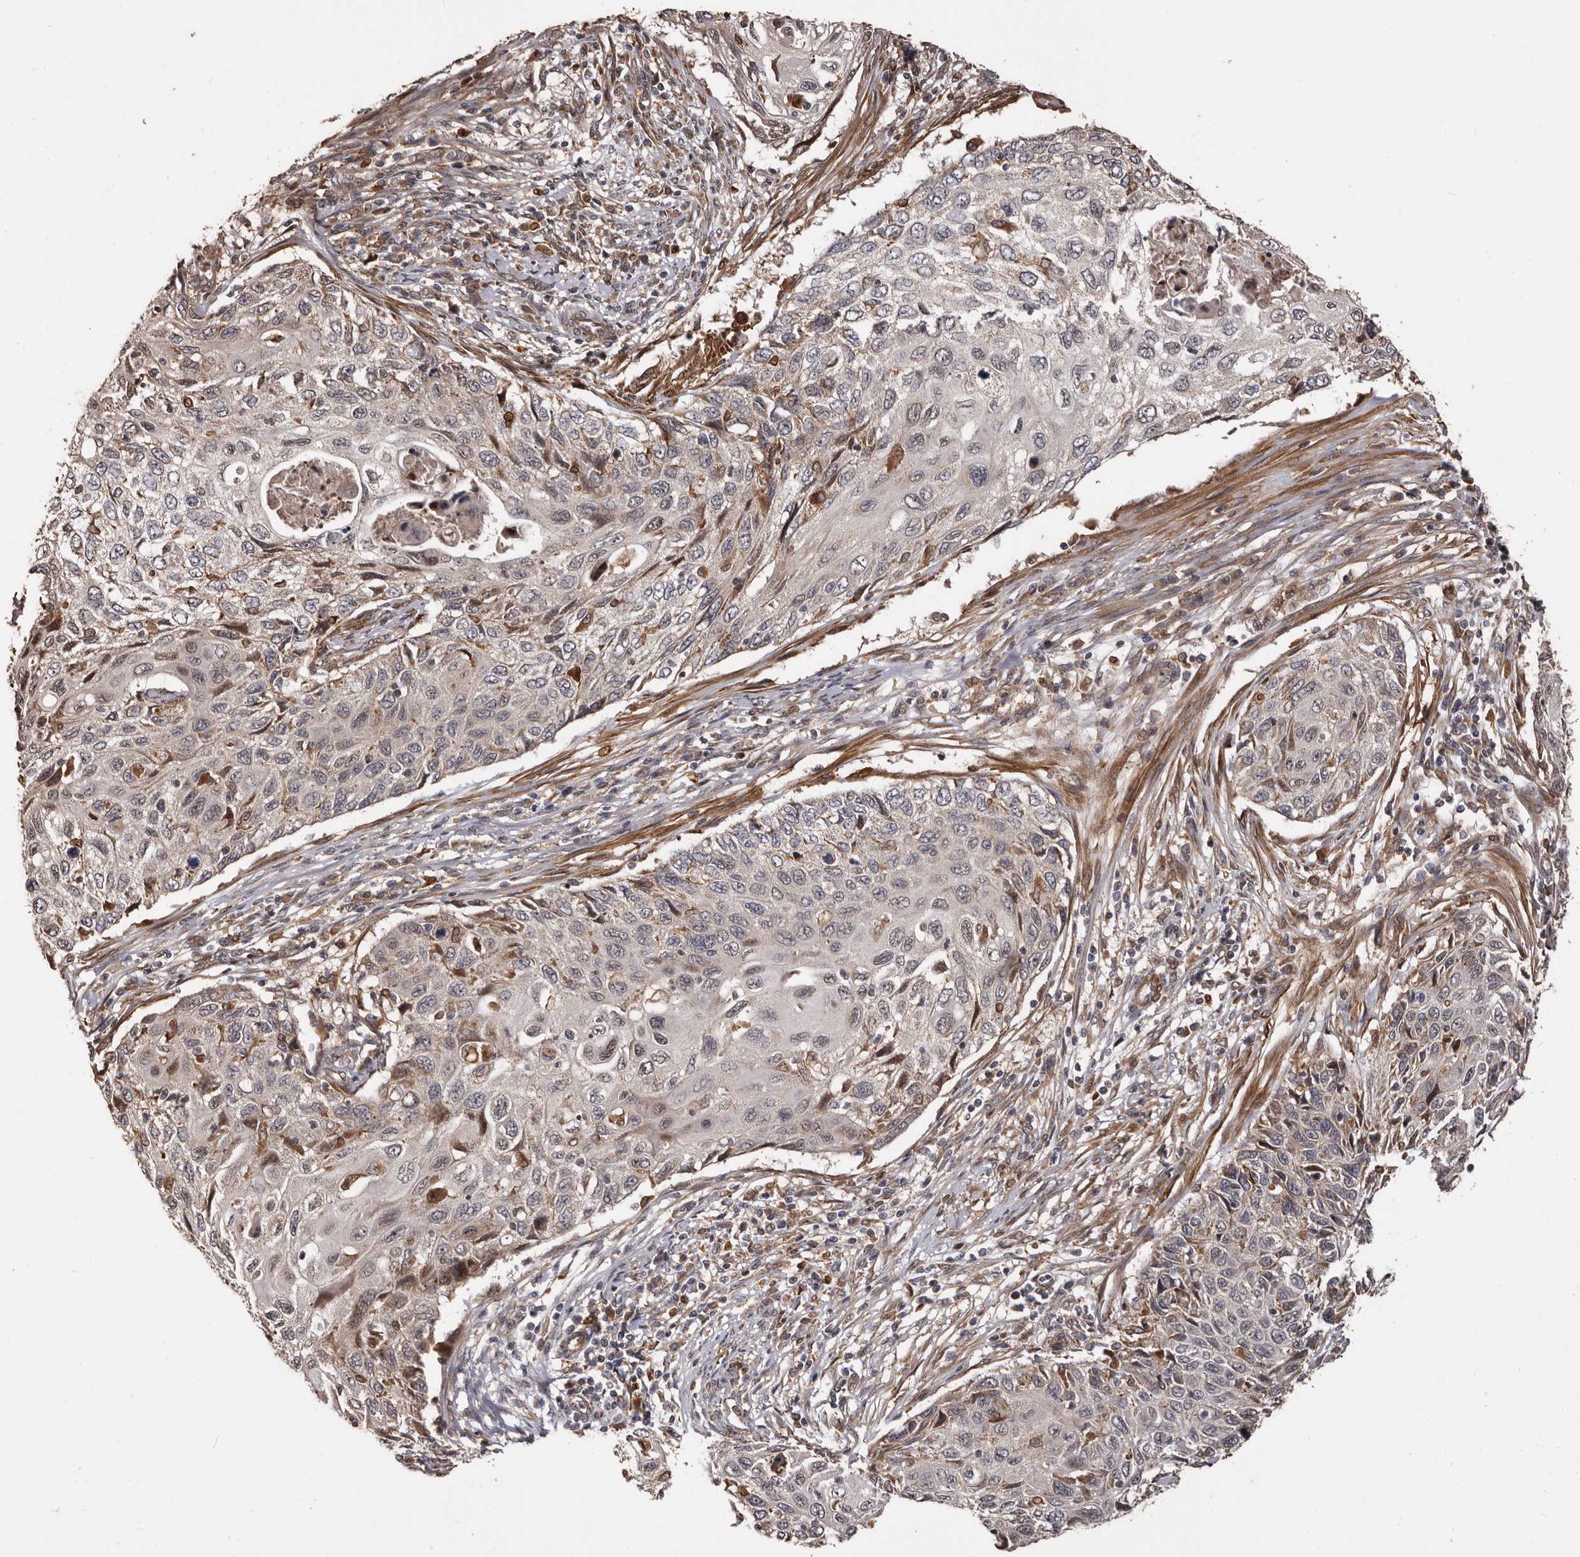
{"staining": {"intensity": "negative", "quantity": "none", "location": "none"}, "tissue": "cervical cancer", "cell_type": "Tumor cells", "image_type": "cancer", "snomed": [{"axis": "morphology", "description": "Squamous cell carcinoma, NOS"}, {"axis": "topography", "description": "Cervix"}], "caption": "An IHC image of cervical cancer (squamous cell carcinoma) is shown. There is no staining in tumor cells of cervical cancer (squamous cell carcinoma).", "gene": "ZCCHC7", "patient": {"sex": "female", "age": 70}}